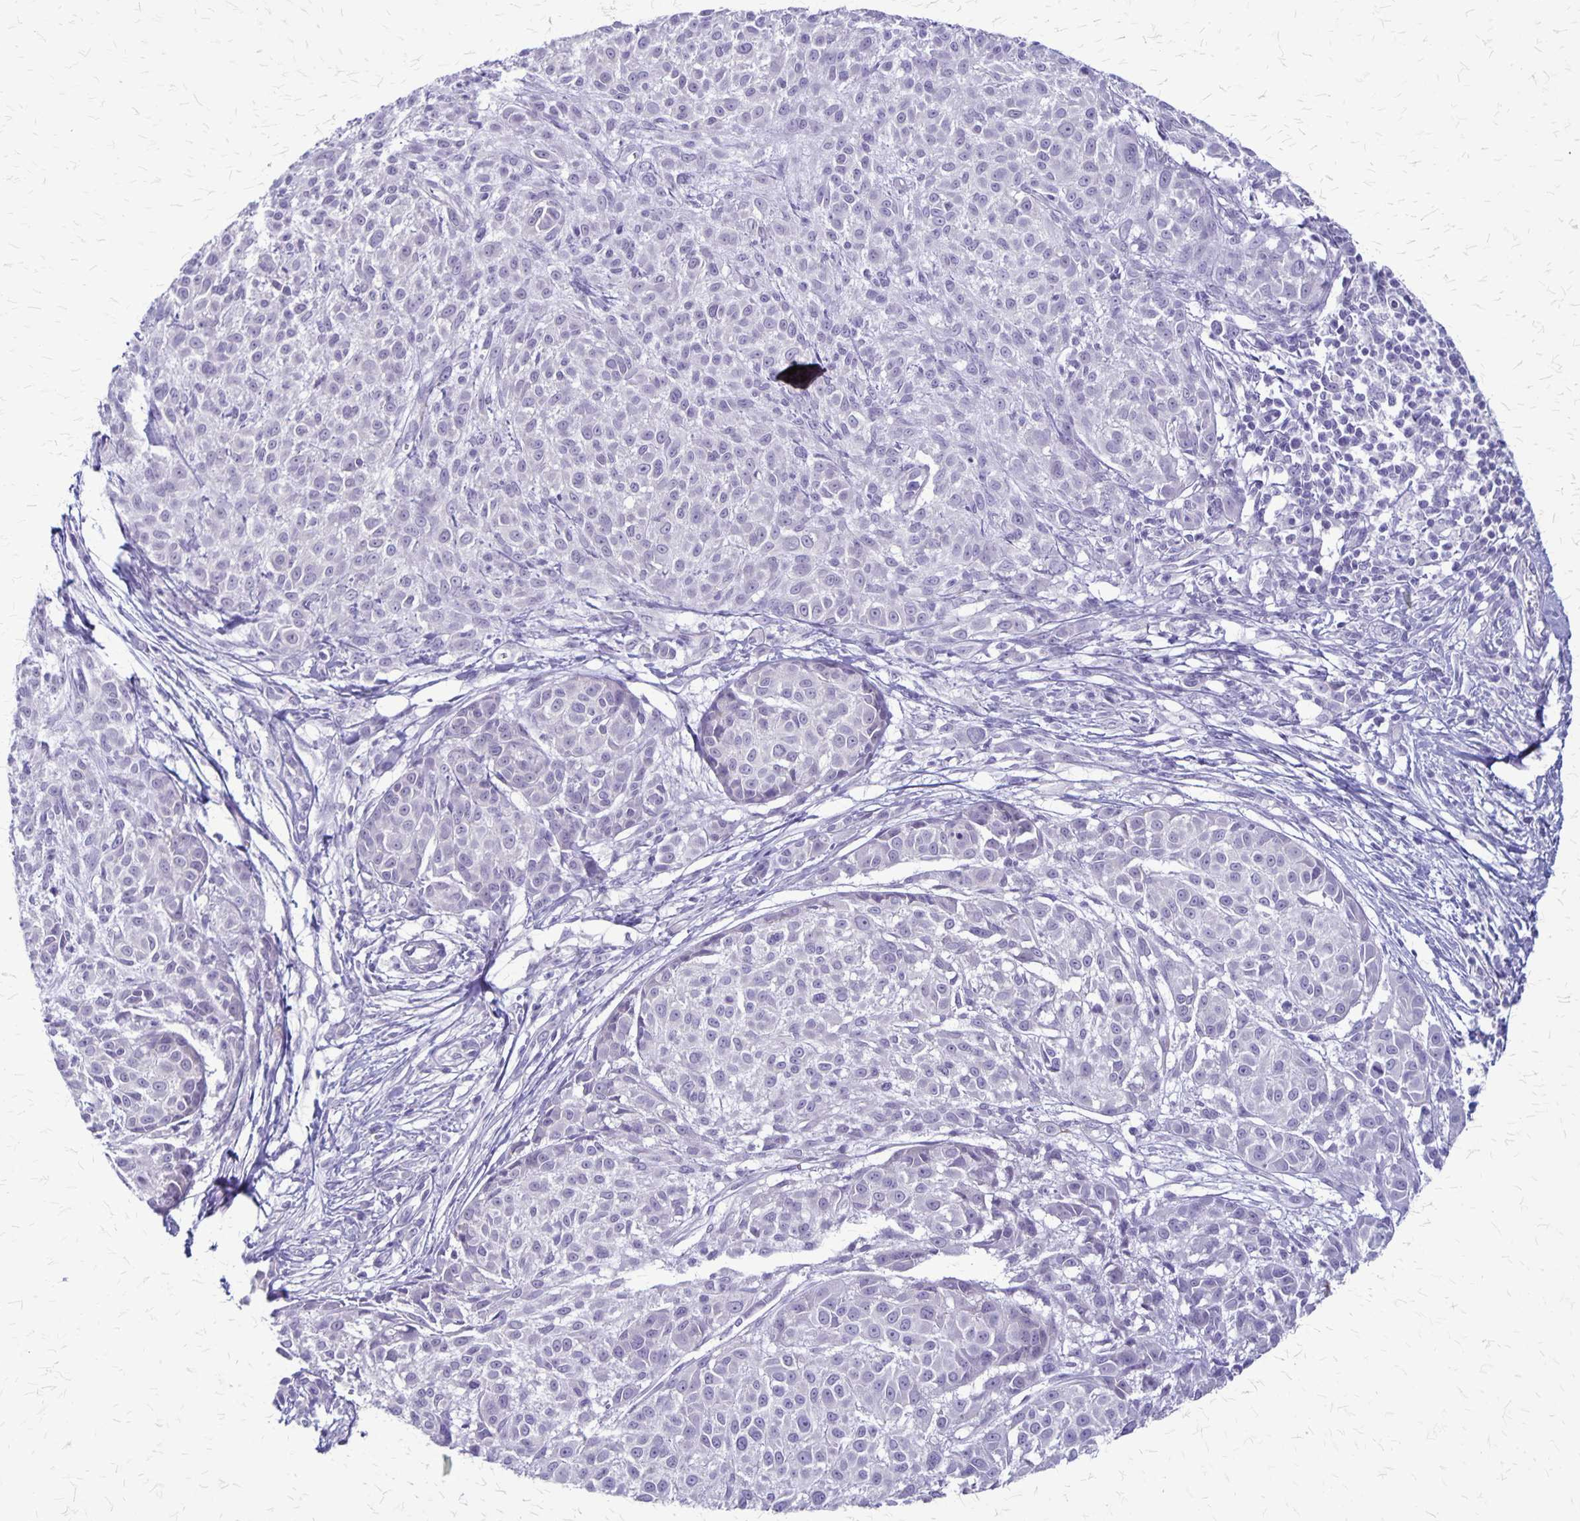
{"staining": {"intensity": "negative", "quantity": "none", "location": "none"}, "tissue": "melanoma", "cell_type": "Tumor cells", "image_type": "cancer", "snomed": [{"axis": "morphology", "description": "Malignant melanoma, NOS"}, {"axis": "topography", "description": "Skin"}], "caption": "A photomicrograph of human malignant melanoma is negative for staining in tumor cells. The staining was performed using DAB to visualize the protein expression in brown, while the nuclei were stained in blue with hematoxylin (Magnification: 20x).", "gene": "PLXNB3", "patient": {"sex": "male", "age": 48}}